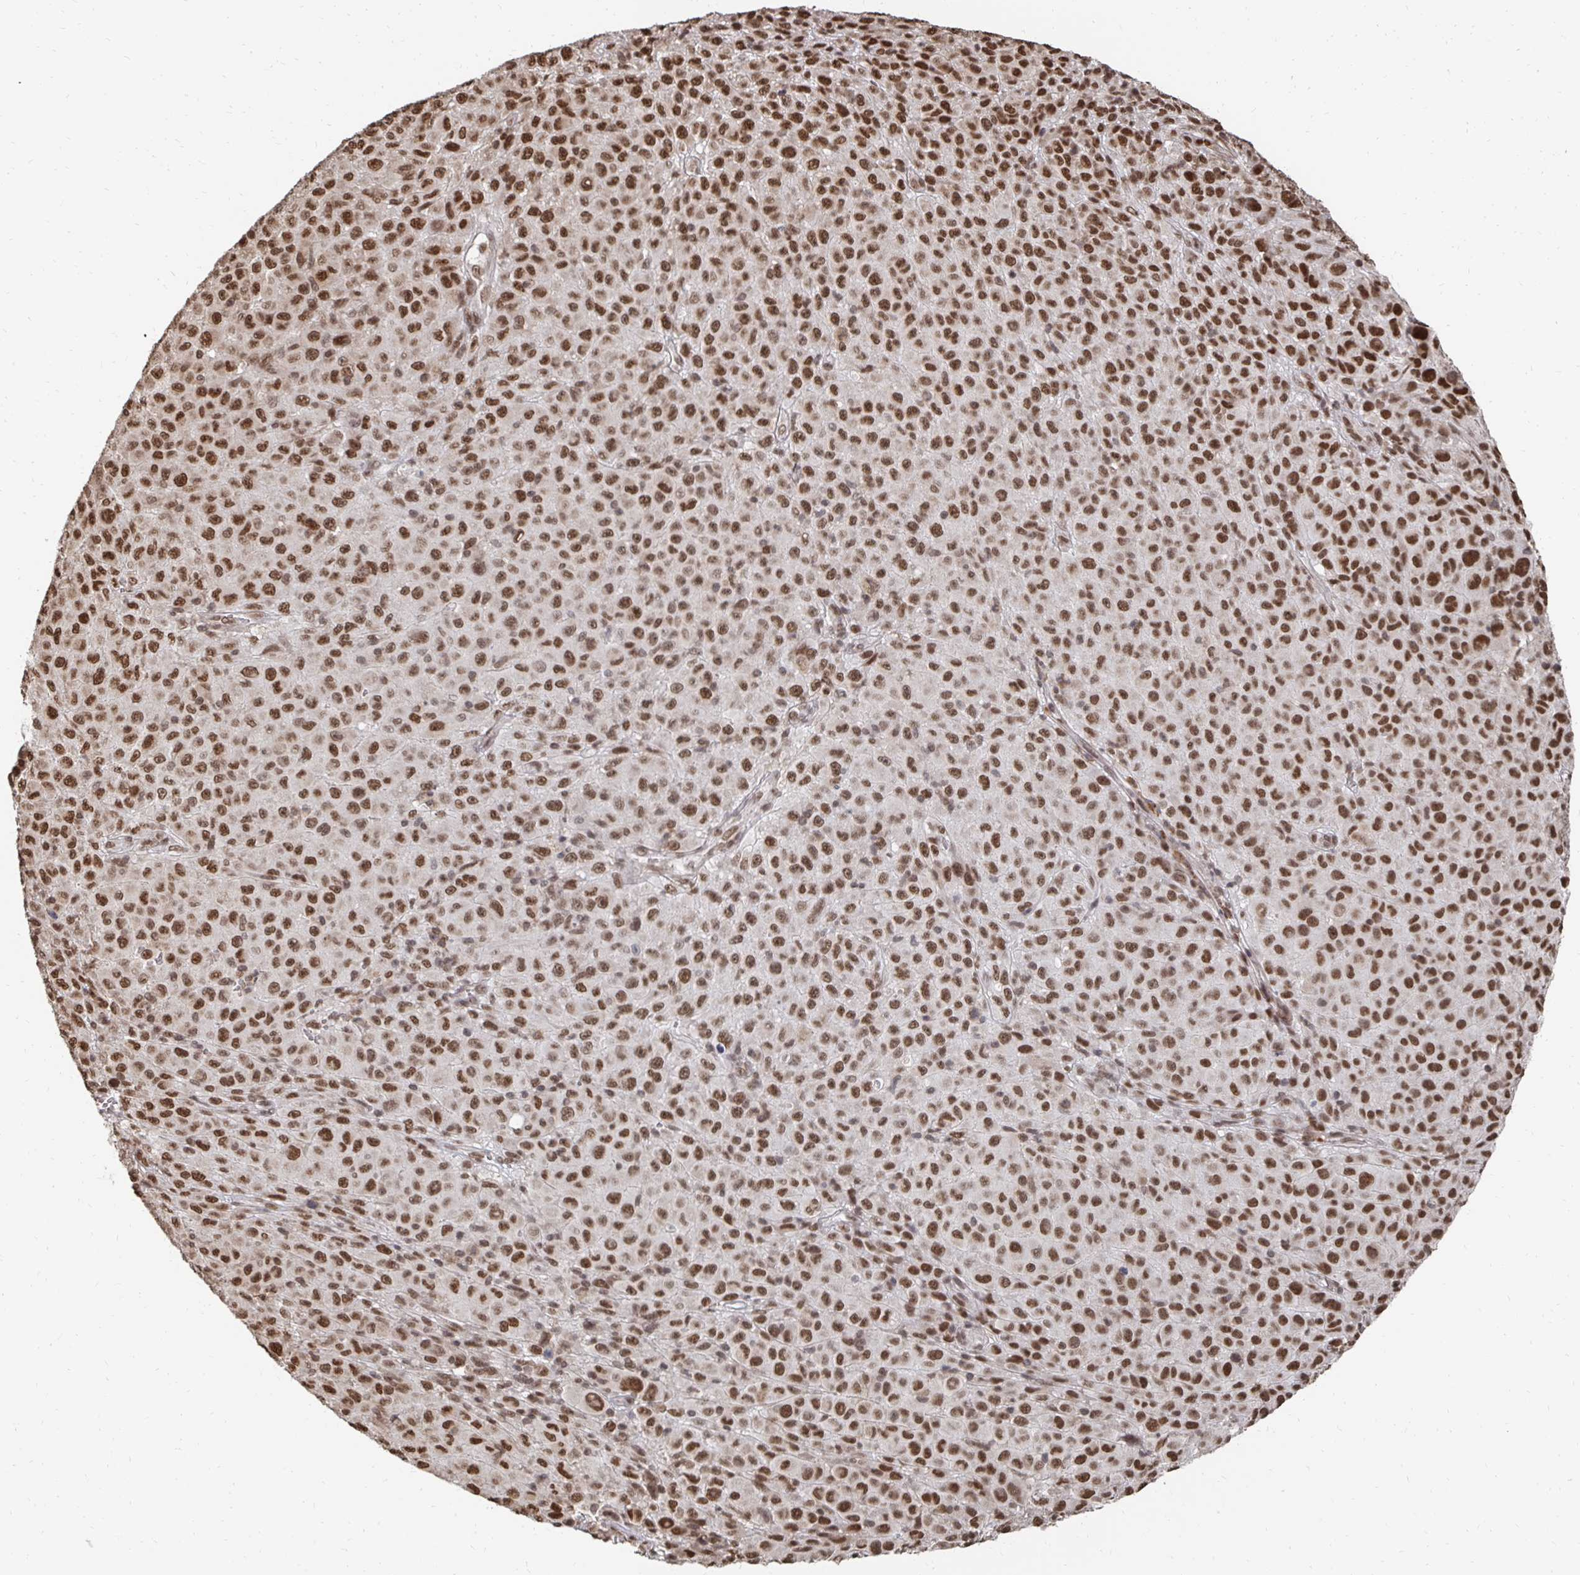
{"staining": {"intensity": "strong", "quantity": ">75%", "location": "nuclear"}, "tissue": "melanoma", "cell_type": "Tumor cells", "image_type": "cancer", "snomed": [{"axis": "morphology", "description": "Malignant melanoma, NOS"}, {"axis": "topography", "description": "Skin"}], "caption": "Melanoma was stained to show a protein in brown. There is high levels of strong nuclear positivity in approximately >75% of tumor cells.", "gene": "GTF3C6", "patient": {"sex": "male", "age": 73}}